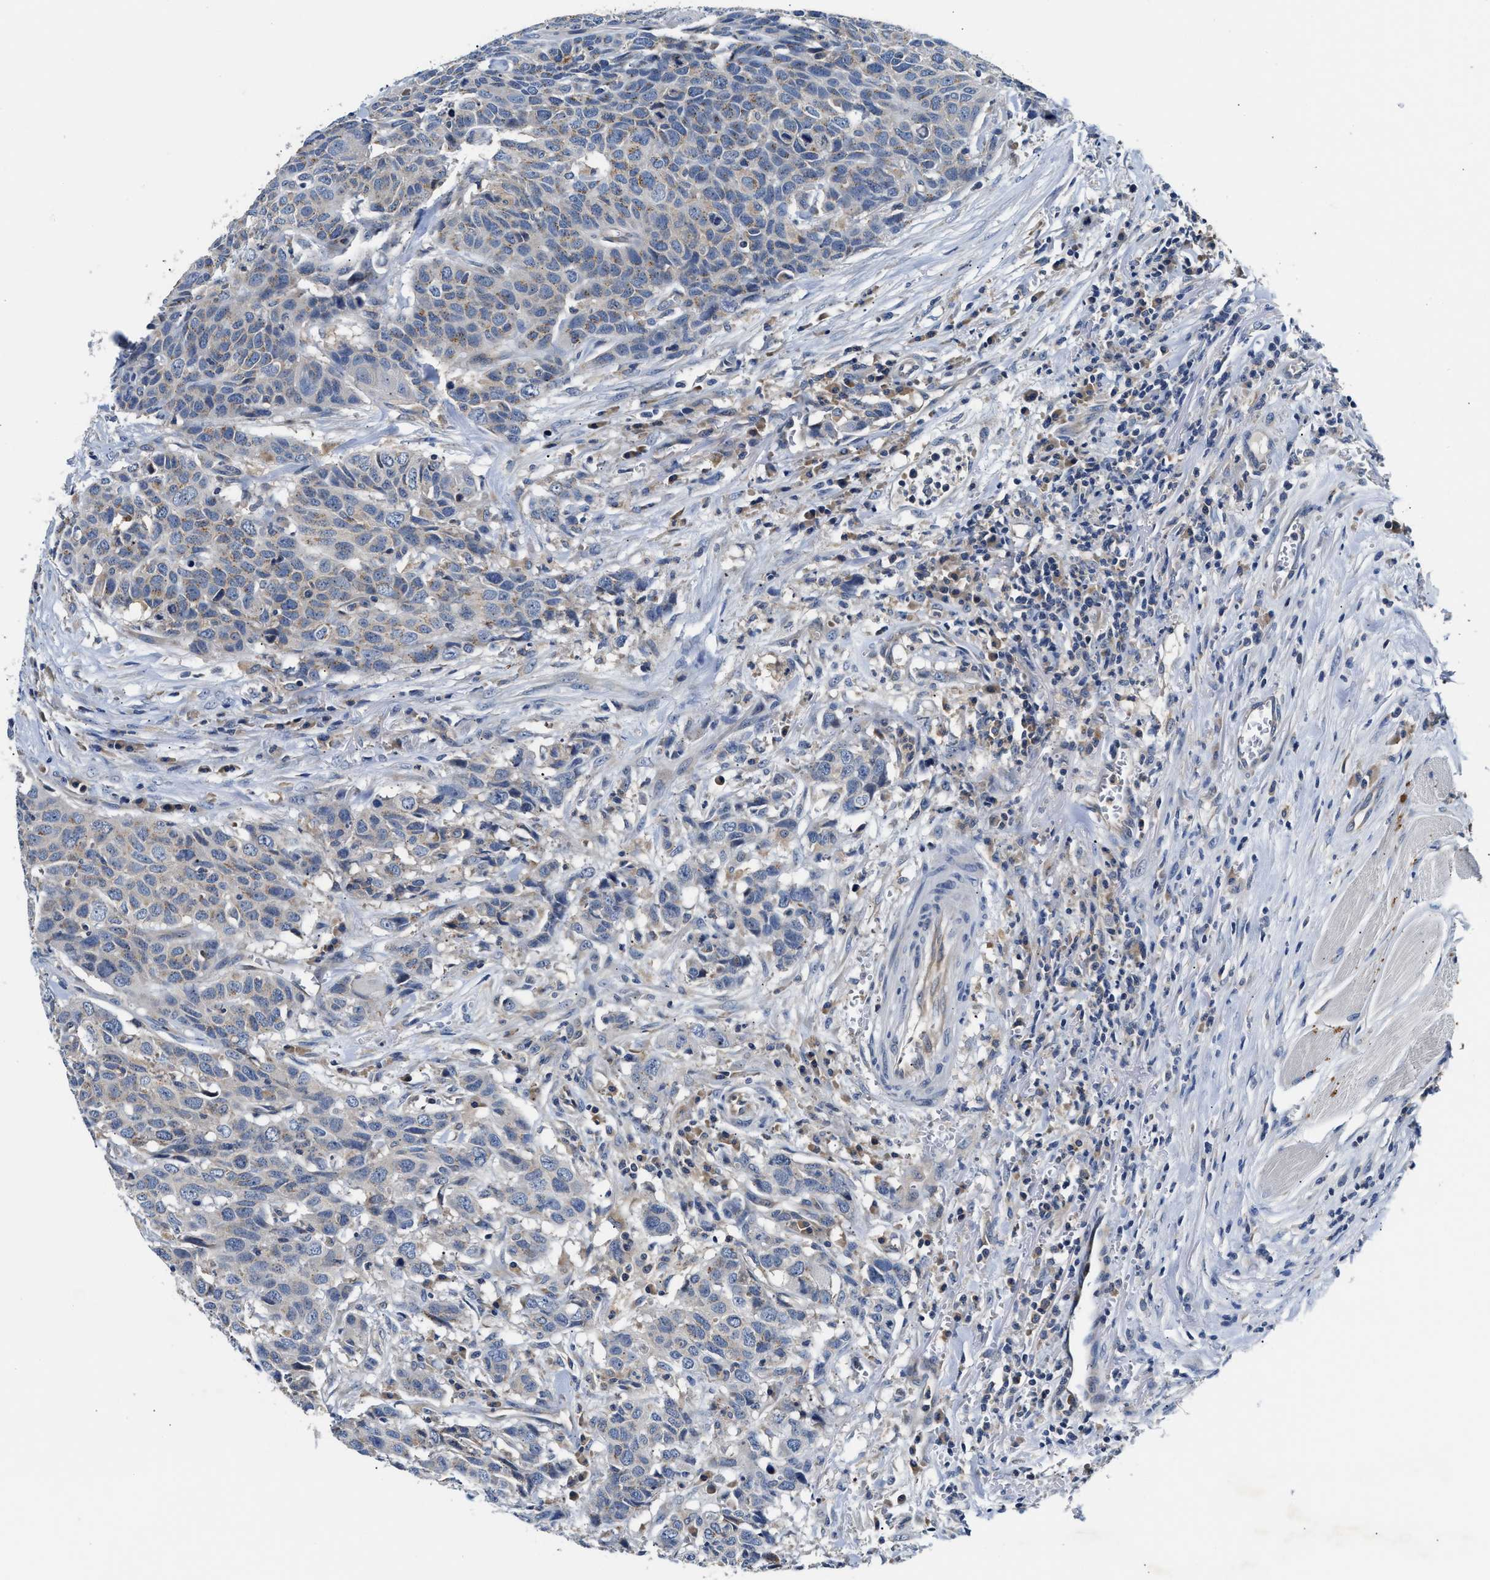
{"staining": {"intensity": "negative", "quantity": "none", "location": "none"}, "tissue": "head and neck cancer", "cell_type": "Tumor cells", "image_type": "cancer", "snomed": [{"axis": "morphology", "description": "Squamous cell carcinoma, NOS"}, {"axis": "topography", "description": "Head-Neck"}], "caption": "This is a image of immunohistochemistry staining of head and neck squamous cell carcinoma, which shows no expression in tumor cells.", "gene": "FAM185A", "patient": {"sex": "male", "age": 66}}